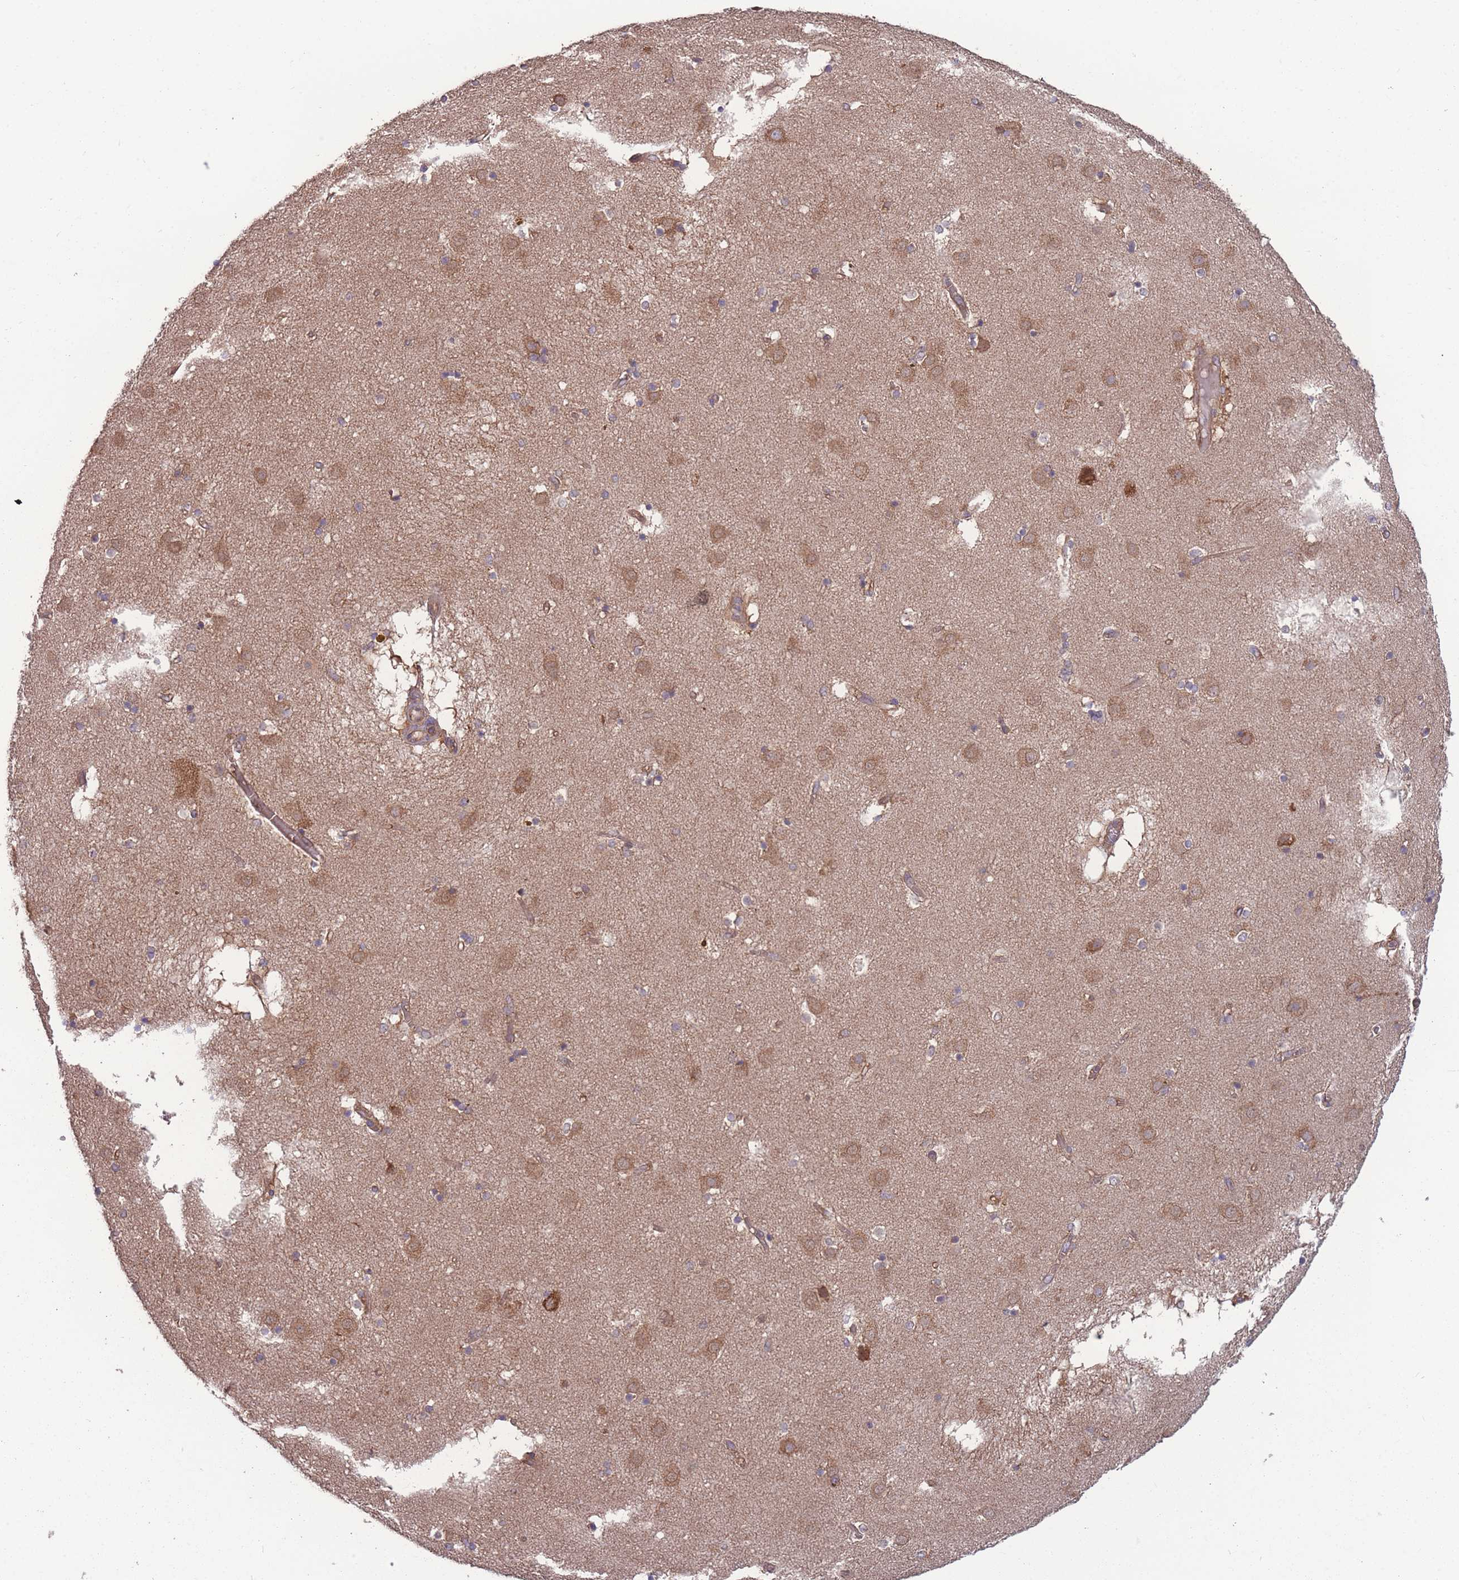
{"staining": {"intensity": "weak", "quantity": "25%-75%", "location": "cytoplasmic/membranous"}, "tissue": "caudate", "cell_type": "Glial cells", "image_type": "normal", "snomed": [{"axis": "morphology", "description": "Normal tissue, NOS"}, {"axis": "topography", "description": "Lateral ventricle wall"}], "caption": "Immunohistochemistry (IHC) of benign human caudate shows low levels of weak cytoplasmic/membranous staining in approximately 25%-75% of glial cells. (Stains: DAB in brown, nuclei in blue, Microscopy: brightfield microscopy at high magnification).", "gene": "ZPR1", "patient": {"sex": "male", "age": 70}}